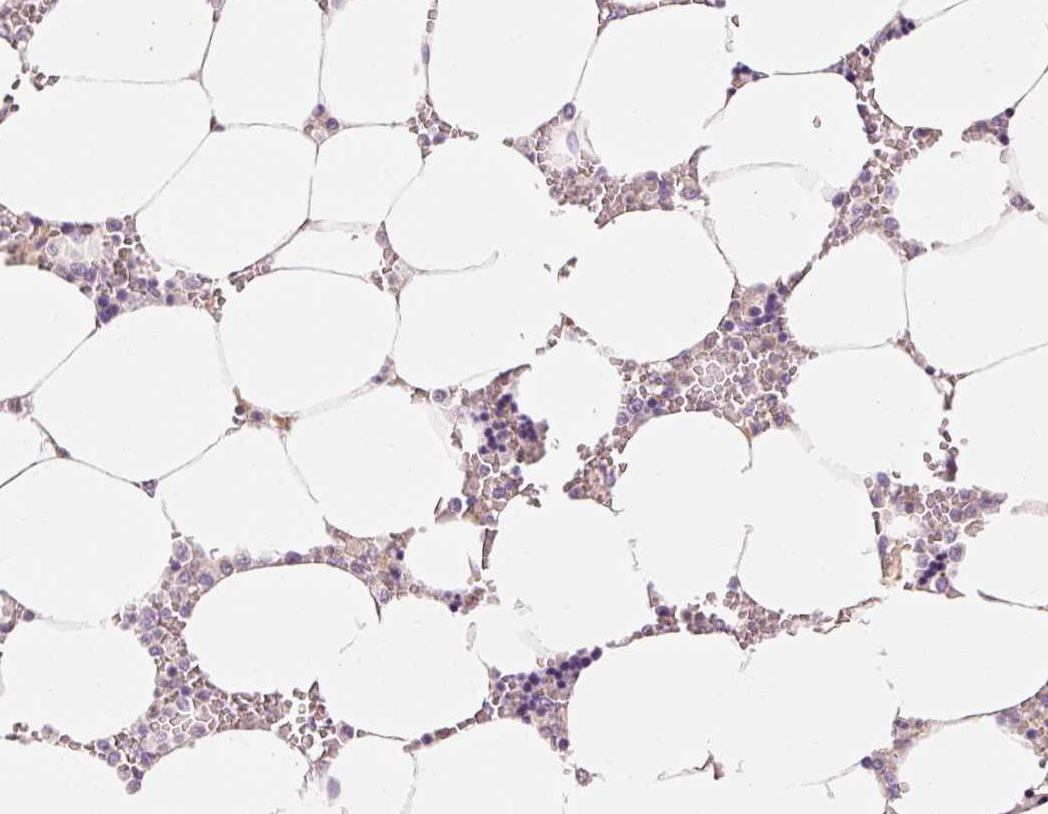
{"staining": {"intensity": "negative", "quantity": "none", "location": "none"}, "tissue": "bone marrow", "cell_type": "Hematopoietic cells", "image_type": "normal", "snomed": [{"axis": "morphology", "description": "Normal tissue, NOS"}, {"axis": "topography", "description": "Bone marrow"}], "caption": "An IHC image of benign bone marrow is shown. There is no staining in hematopoietic cells of bone marrow.", "gene": "OR8K1", "patient": {"sex": "male", "age": 64}}